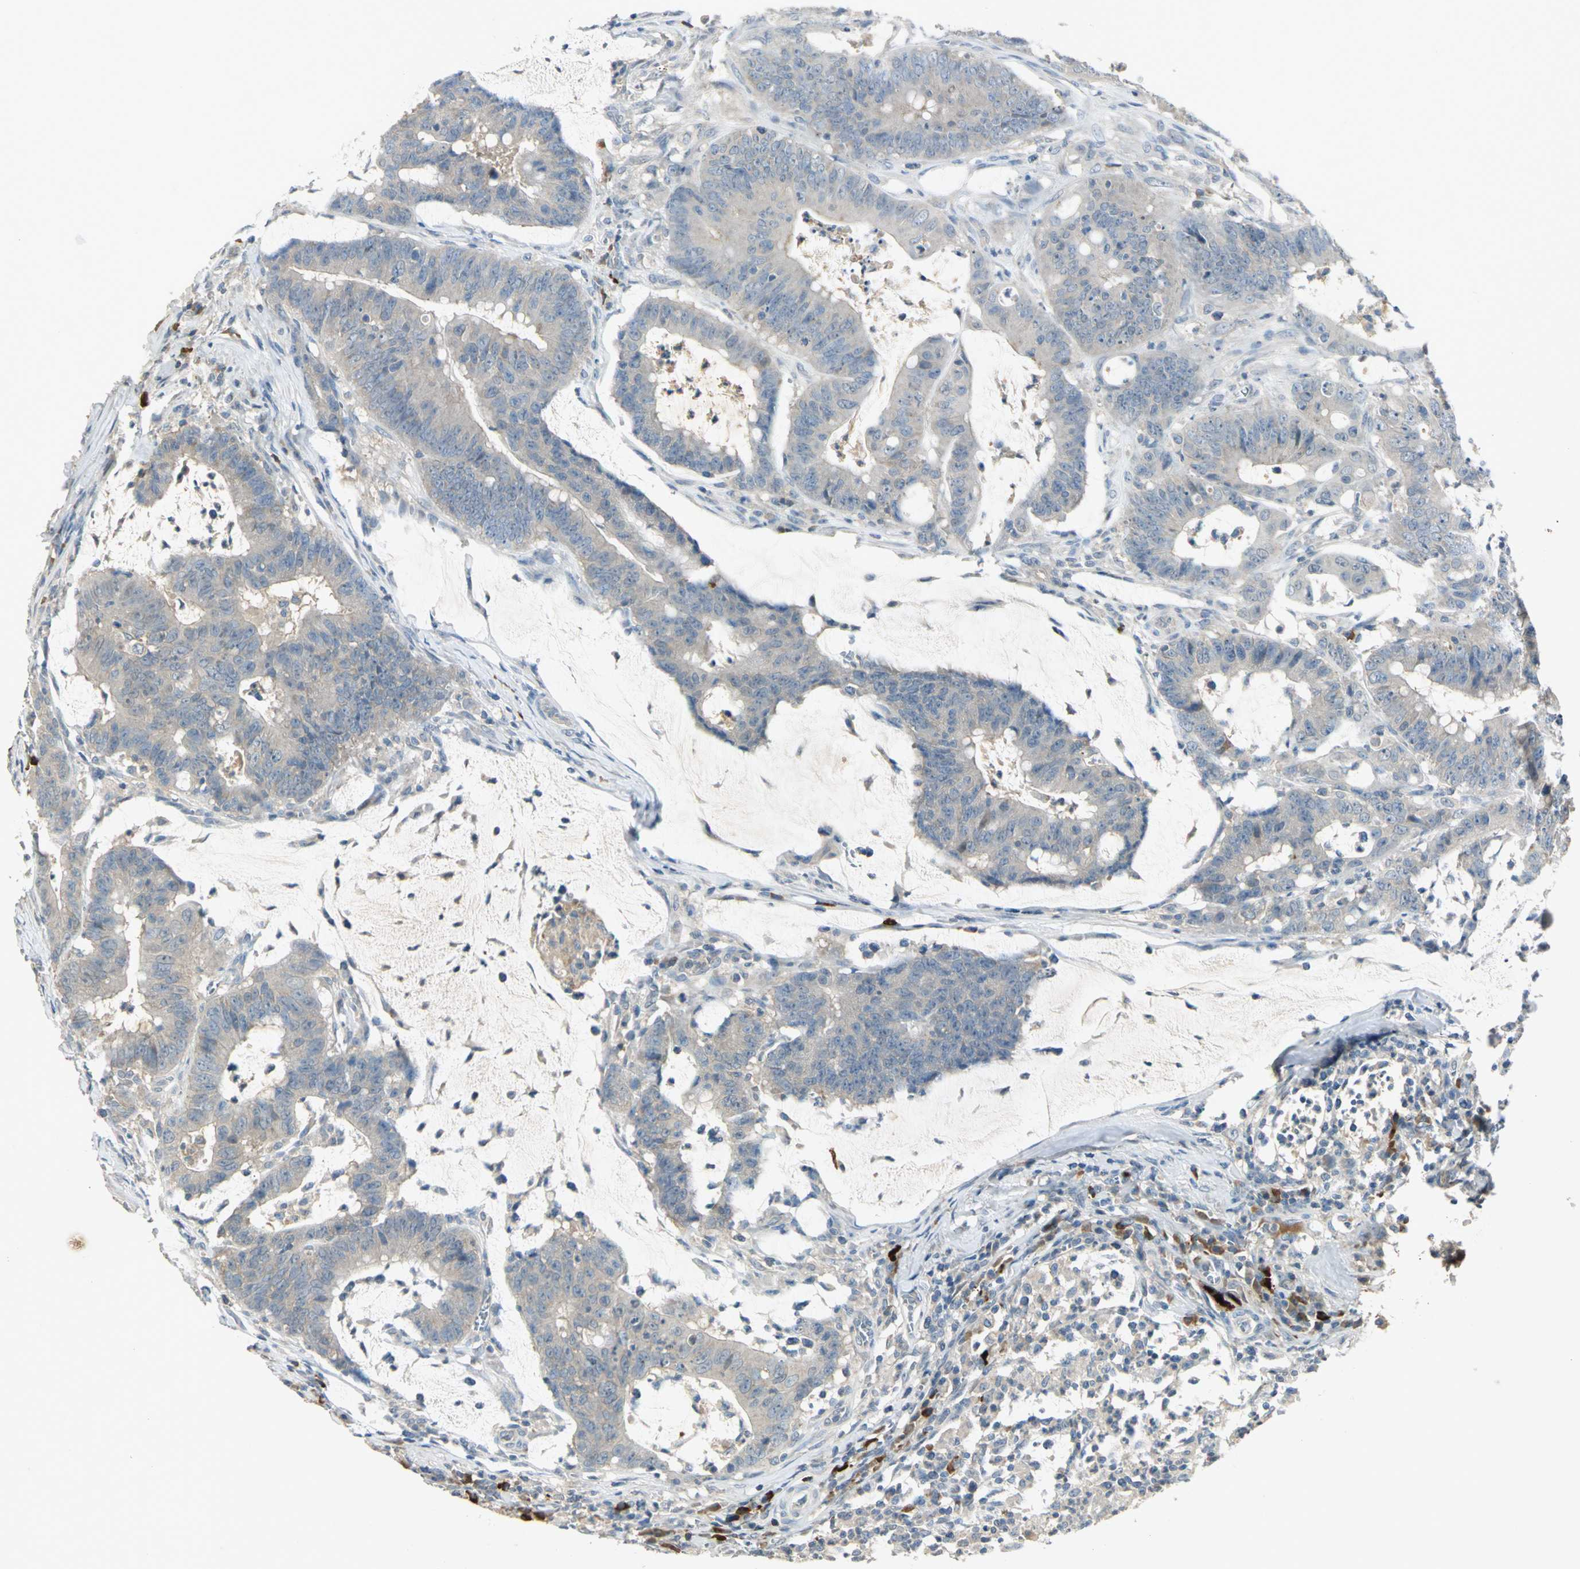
{"staining": {"intensity": "negative", "quantity": "none", "location": "none"}, "tissue": "colorectal cancer", "cell_type": "Tumor cells", "image_type": "cancer", "snomed": [{"axis": "morphology", "description": "Adenocarcinoma, NOS"}, {"axis": "topography", "description": "Colon"}], "caption": "The immunohistochemistry image has no significant expression in tumor cells of adenocarcinoma (colorectal) tissue. (DAB immunohistochemistry (IHC), high magnification).", "gene": "PROC", "patient": {"sex": "male", "age": 45}}